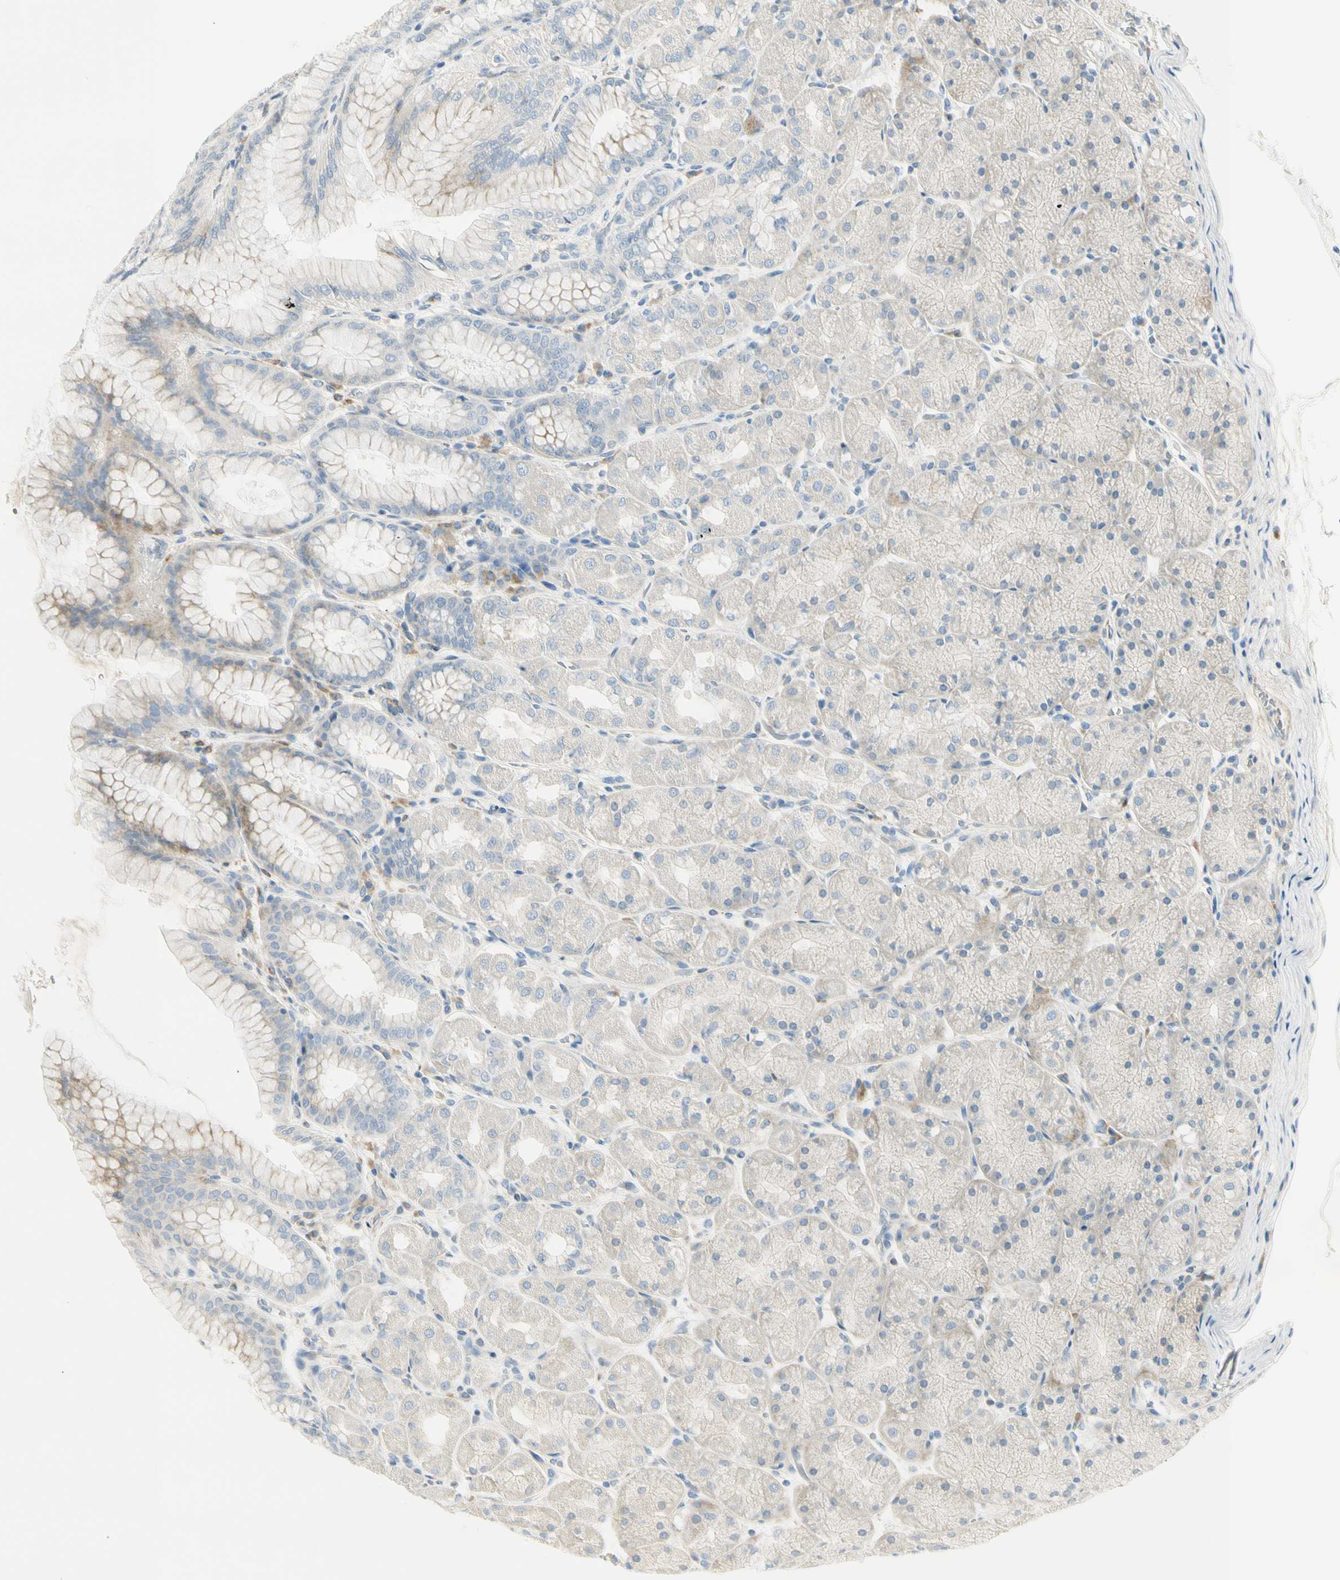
{"staining": {"intensity": "weak", "quantity": "<25%", "location": "cytoplasmic/membranous"}, "tissue": "stomach", "cell_type": "Glandular cells", "image_type": "normal", "snomed": [{"axis": "morphology", "description": "Normal tissue, NOS"}, {"axis": "topography", "description": "Stomach, upper"}], "caption": "This is an immunohistochemistry photomicrograph of unremarkable human stomach. There is no expression in glandular cells.", "gene": "TNFSF11", "patient": {"sex": "female", "age": 56}}